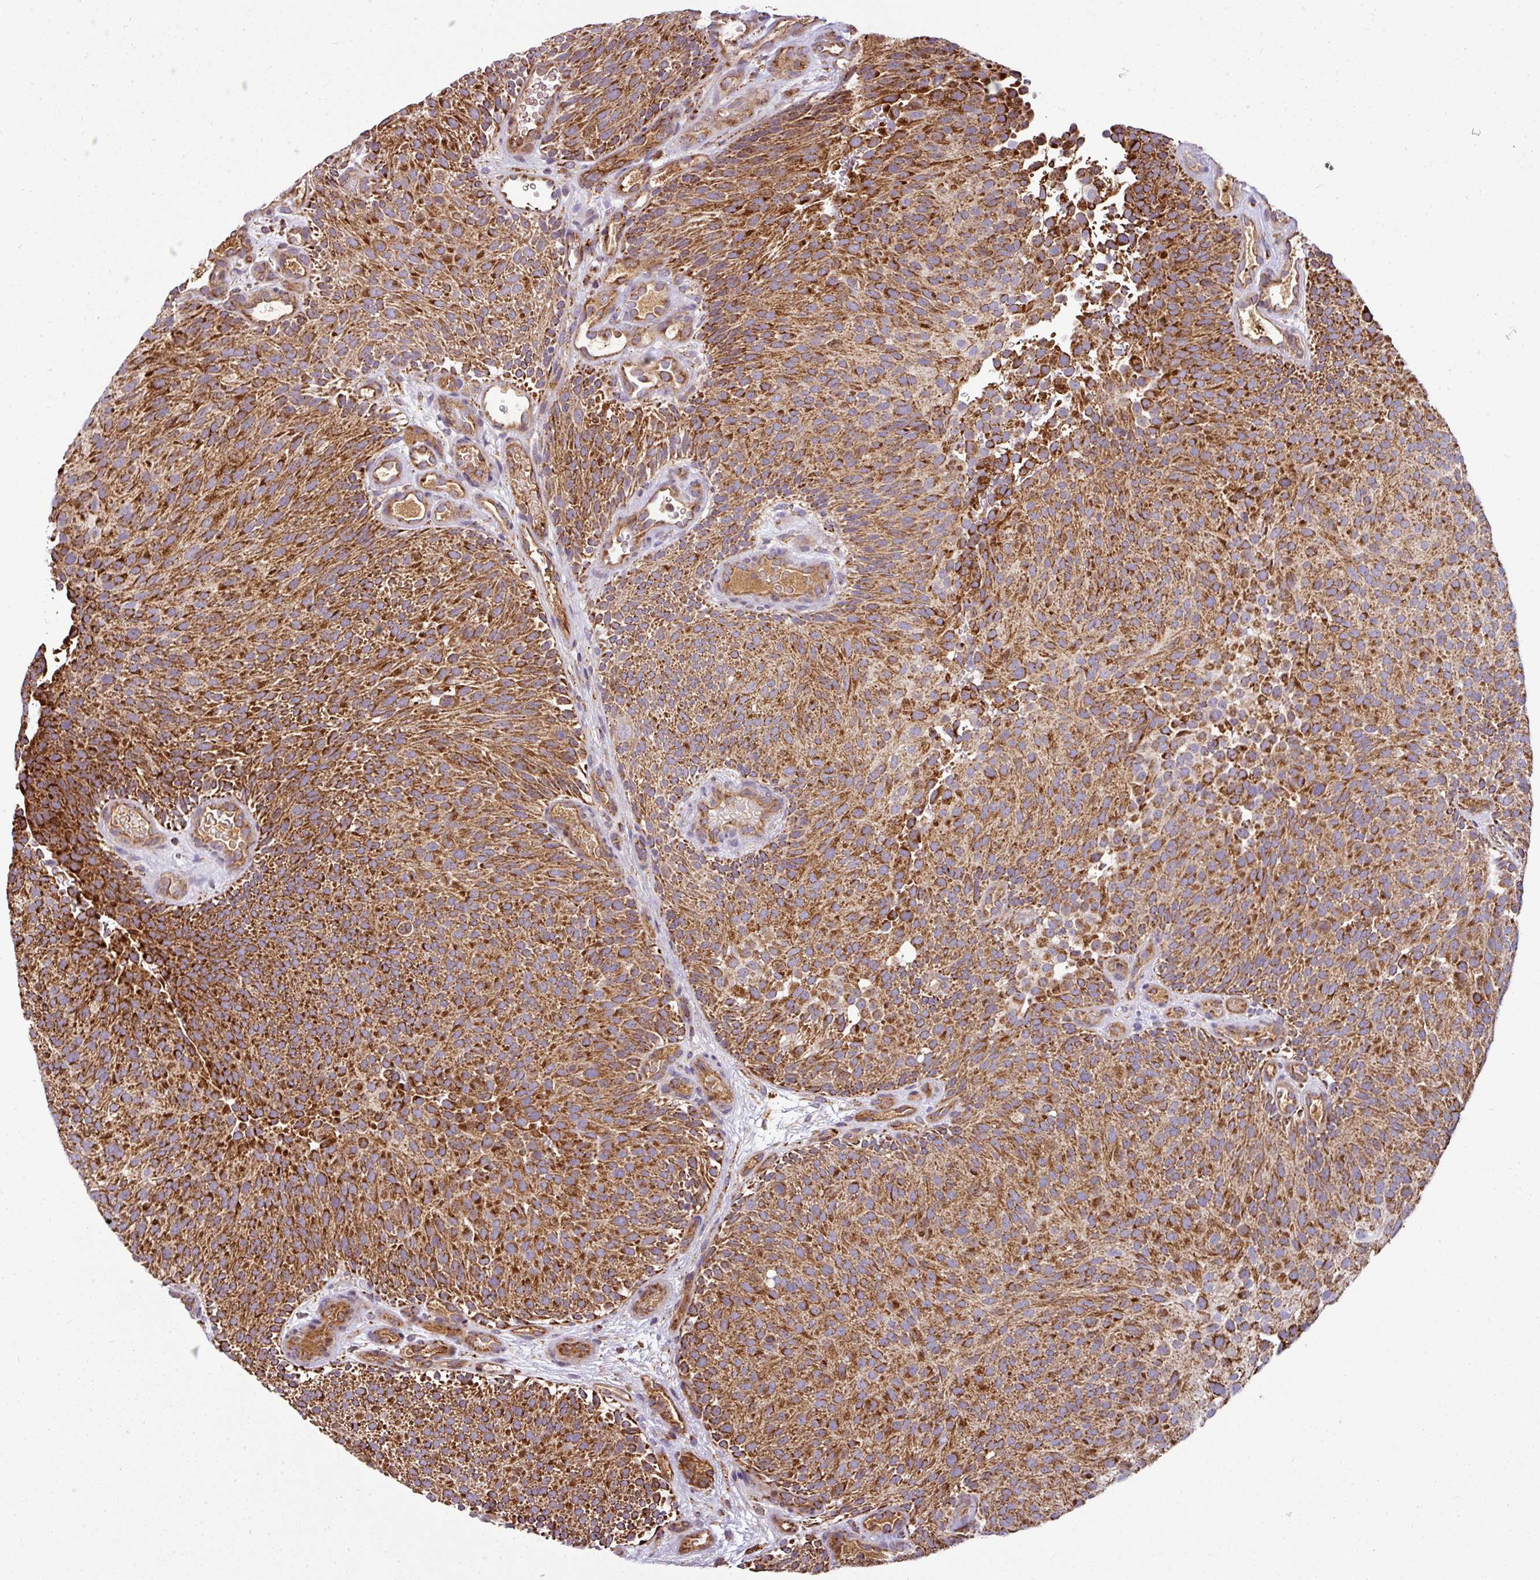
{"staining": {"intensity": "strong", "quantity": ">75%", "location": "cytoplasmic/membranous"}, "tissue": "urothelial cancer", "cell_type": "Tumor cells", "image_type": "cancer", "snomed": [{"axis": "morphology", "description": "Urothelial carcinoma, Low grade"}, {"axis": "topography", "description": "Urinary bladder"}], "caption": "Low-grade urothelial carcinoma stained with a protein marker exhibits strong staining in tumor cells.", "gene": "PRELID3B", "patient": {"sex": "male", "age": 78}}